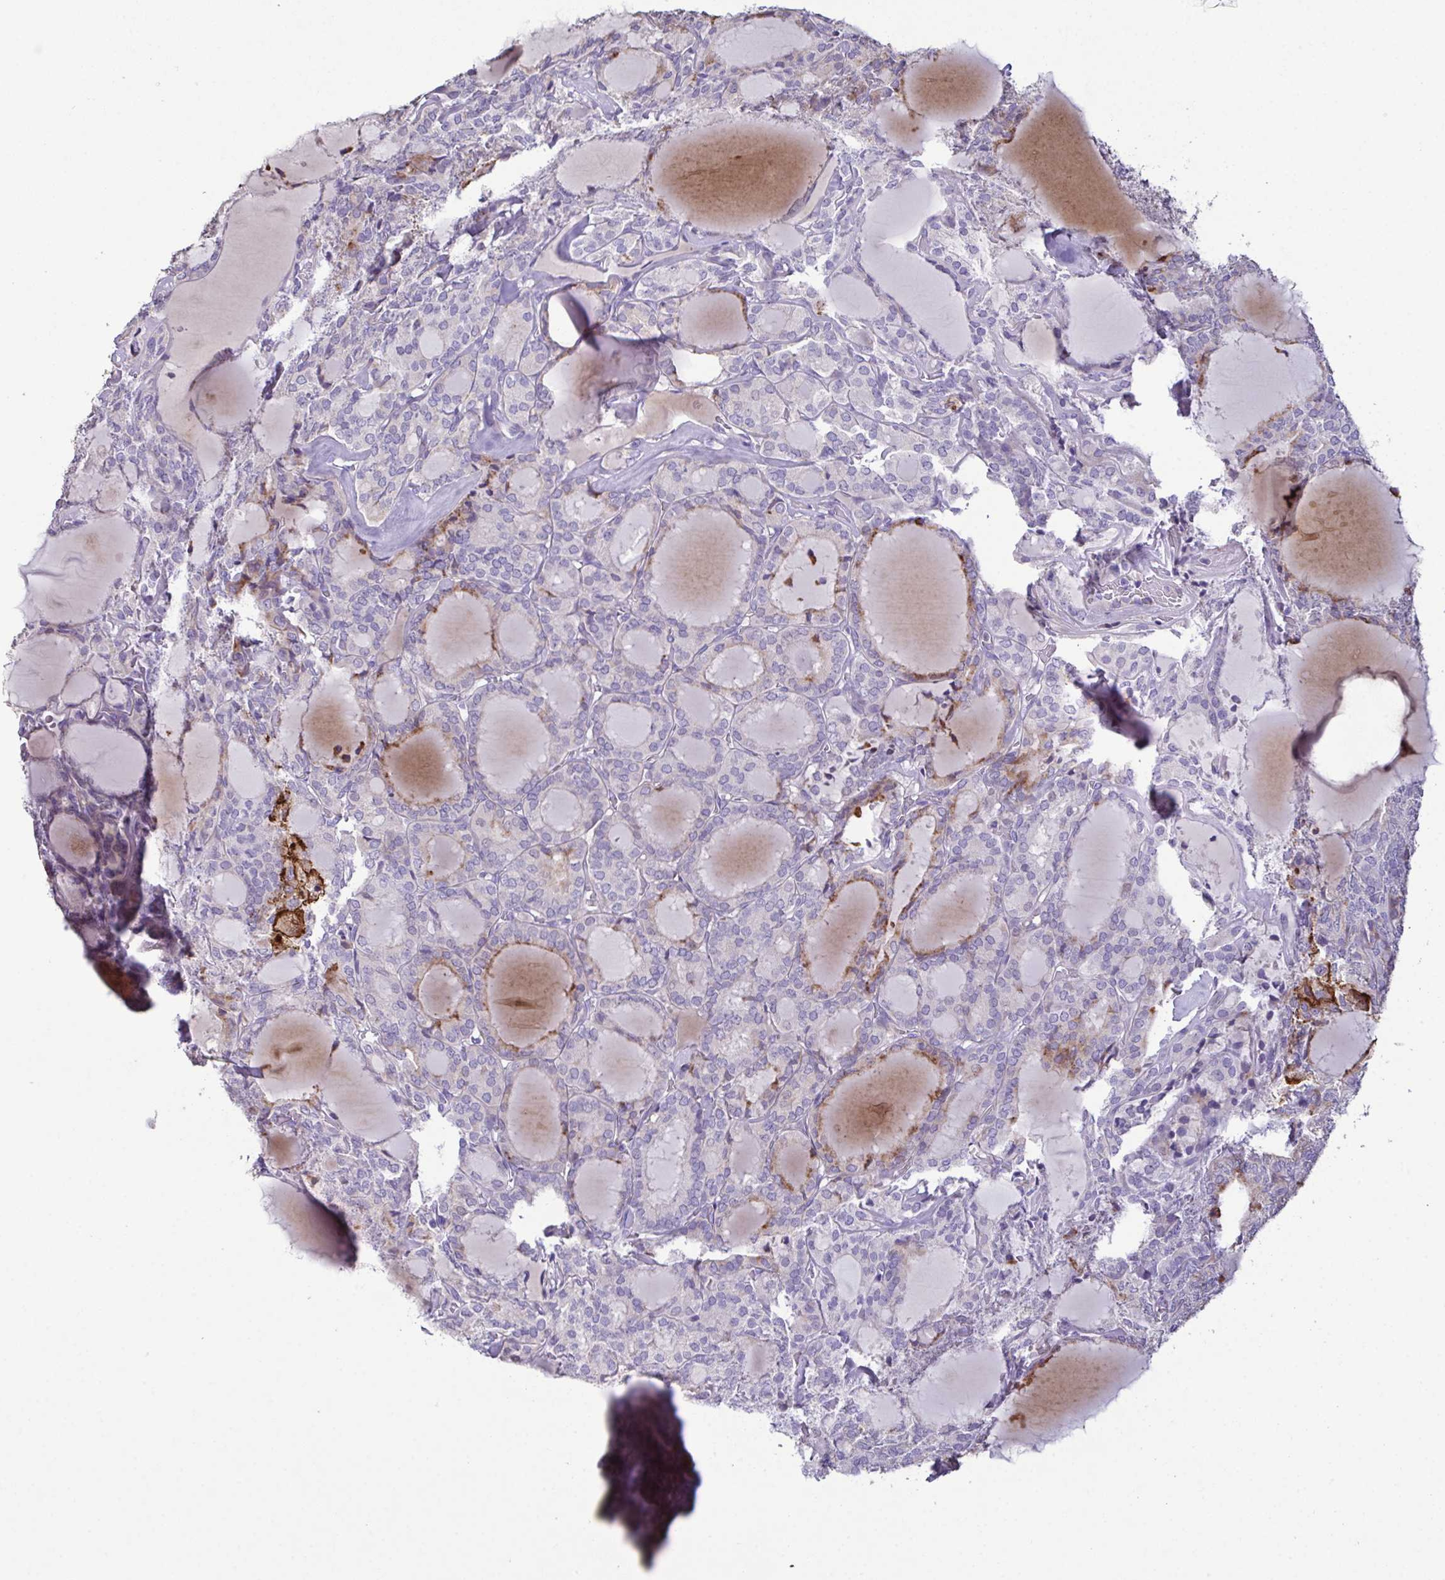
{"staining": {"intensity": "weak", "quantity": "<25%", "location": "cytoplasmic/membranous"}, "tissue": "thyroid cancer", "cell_type": "Tumor cells", "image_type": "cancer", "snomed": [{"axis": "morphology", "description": "Follicular adenoma carcinoma, NOS"}, {"axis": "topography", "description": "Thyroid gland"}], "caption": "Protein analysis of thyroid cancer (follicular adenoma carcinoma) exhibits no significant expression in tumor cells.", "gene": "MARCO", "patient": {"sex": "male", "age": 74}}